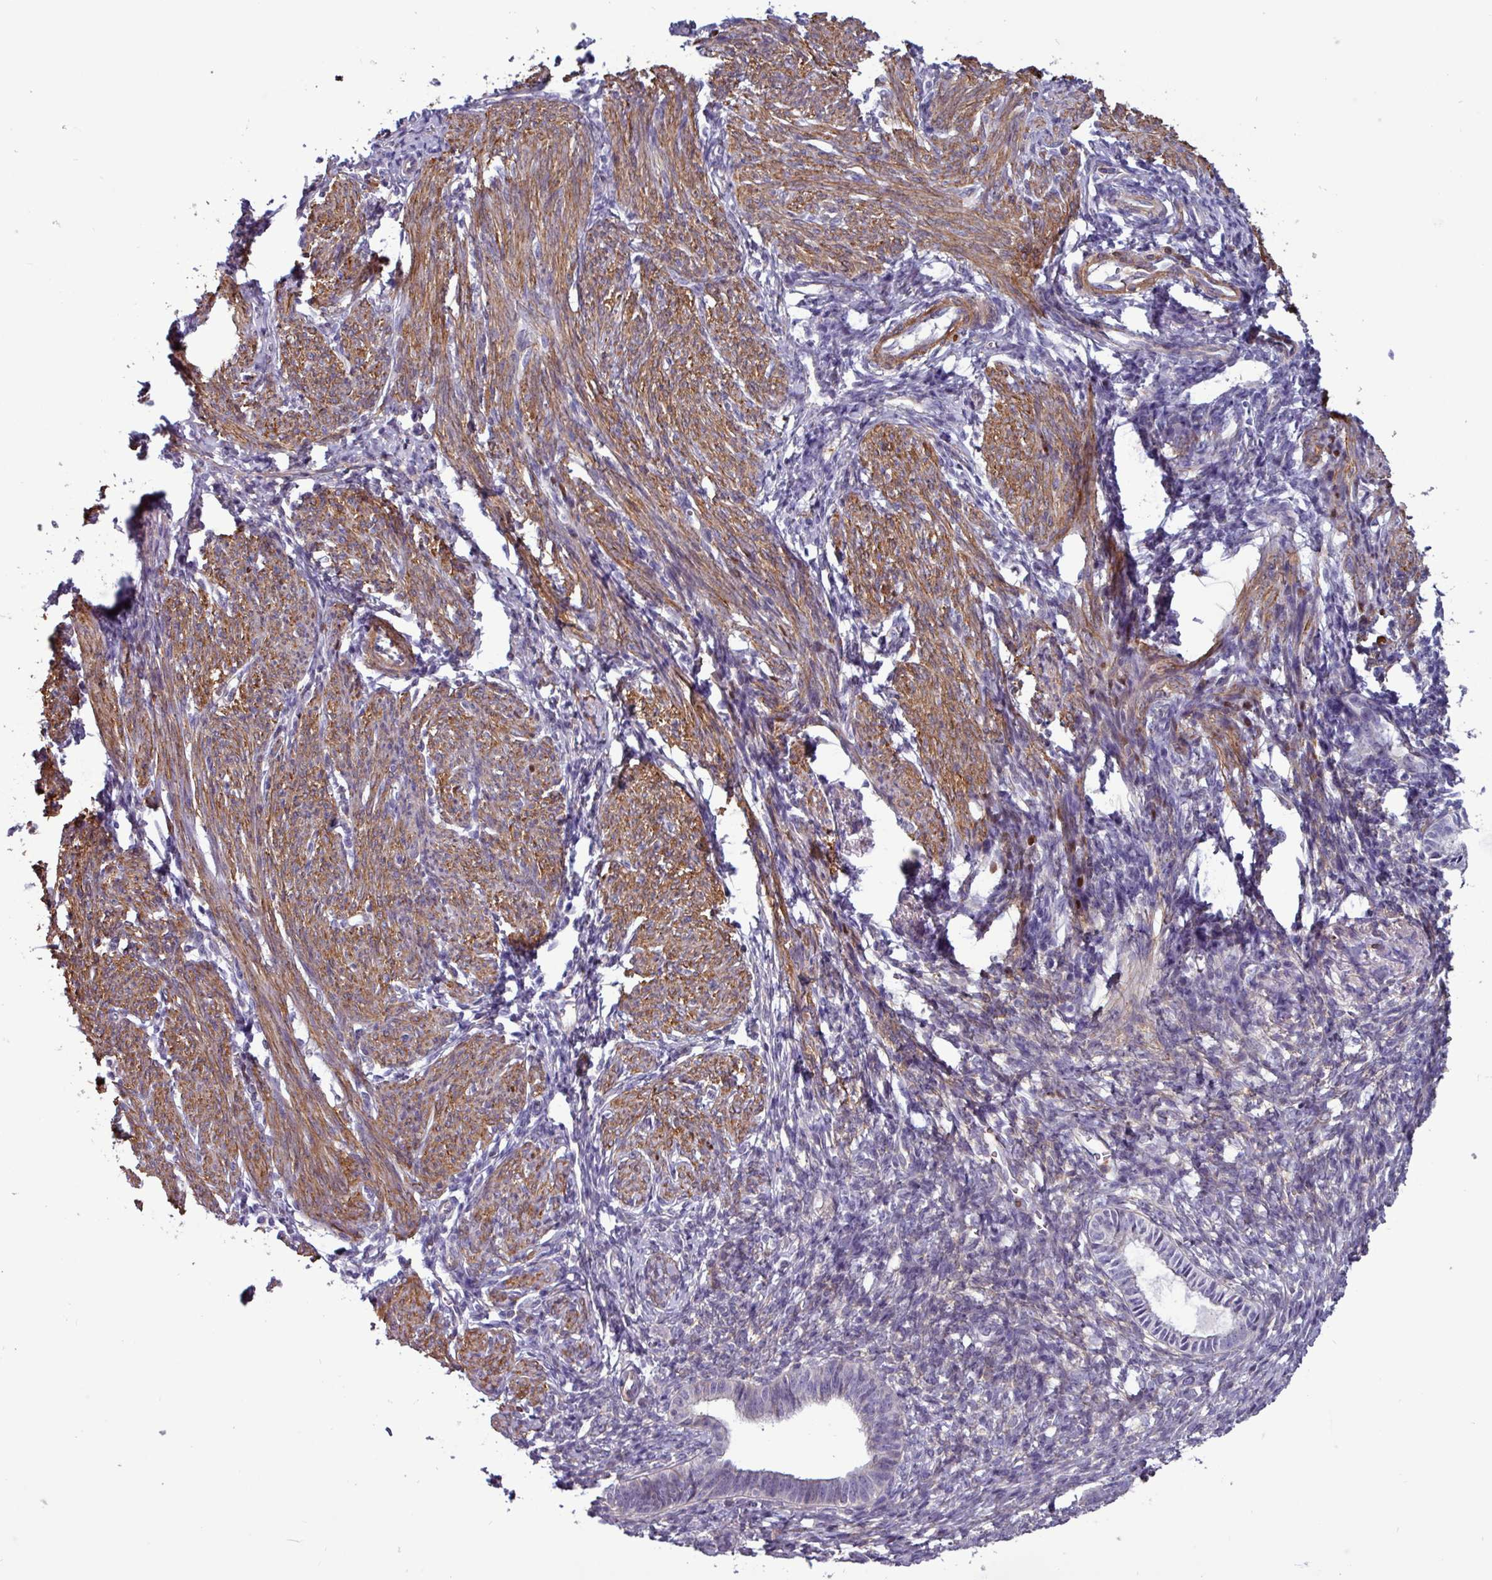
{"staining": {"intensity": "weak", "quantity": "25%-75%", "location": "cytoplasmic/membranous"}, "tissue": "endometrium", "cell_type": "Cells in endometrial stroma", "image_type": "normal", "snomed": [{"axis": "morphology", "description": "Normal tissue, NOS"}, {"axis": "morphology", "description": "Adenocarcinoma, NOS"}, {"axis": "topography", "description": "Endometrium"}], "caption": "Protein staining reveals weak cytoplasmic/membranous positivity in approximately 25%-75% of cells in endometrial stroma in benign endometrium. (Stains: DAB in brown, nuclei in blue, Microscopy: brightfield microscopy at high magnification).", "gene": "PCED1A", "patient": {"sex": "female", "age": 57}}